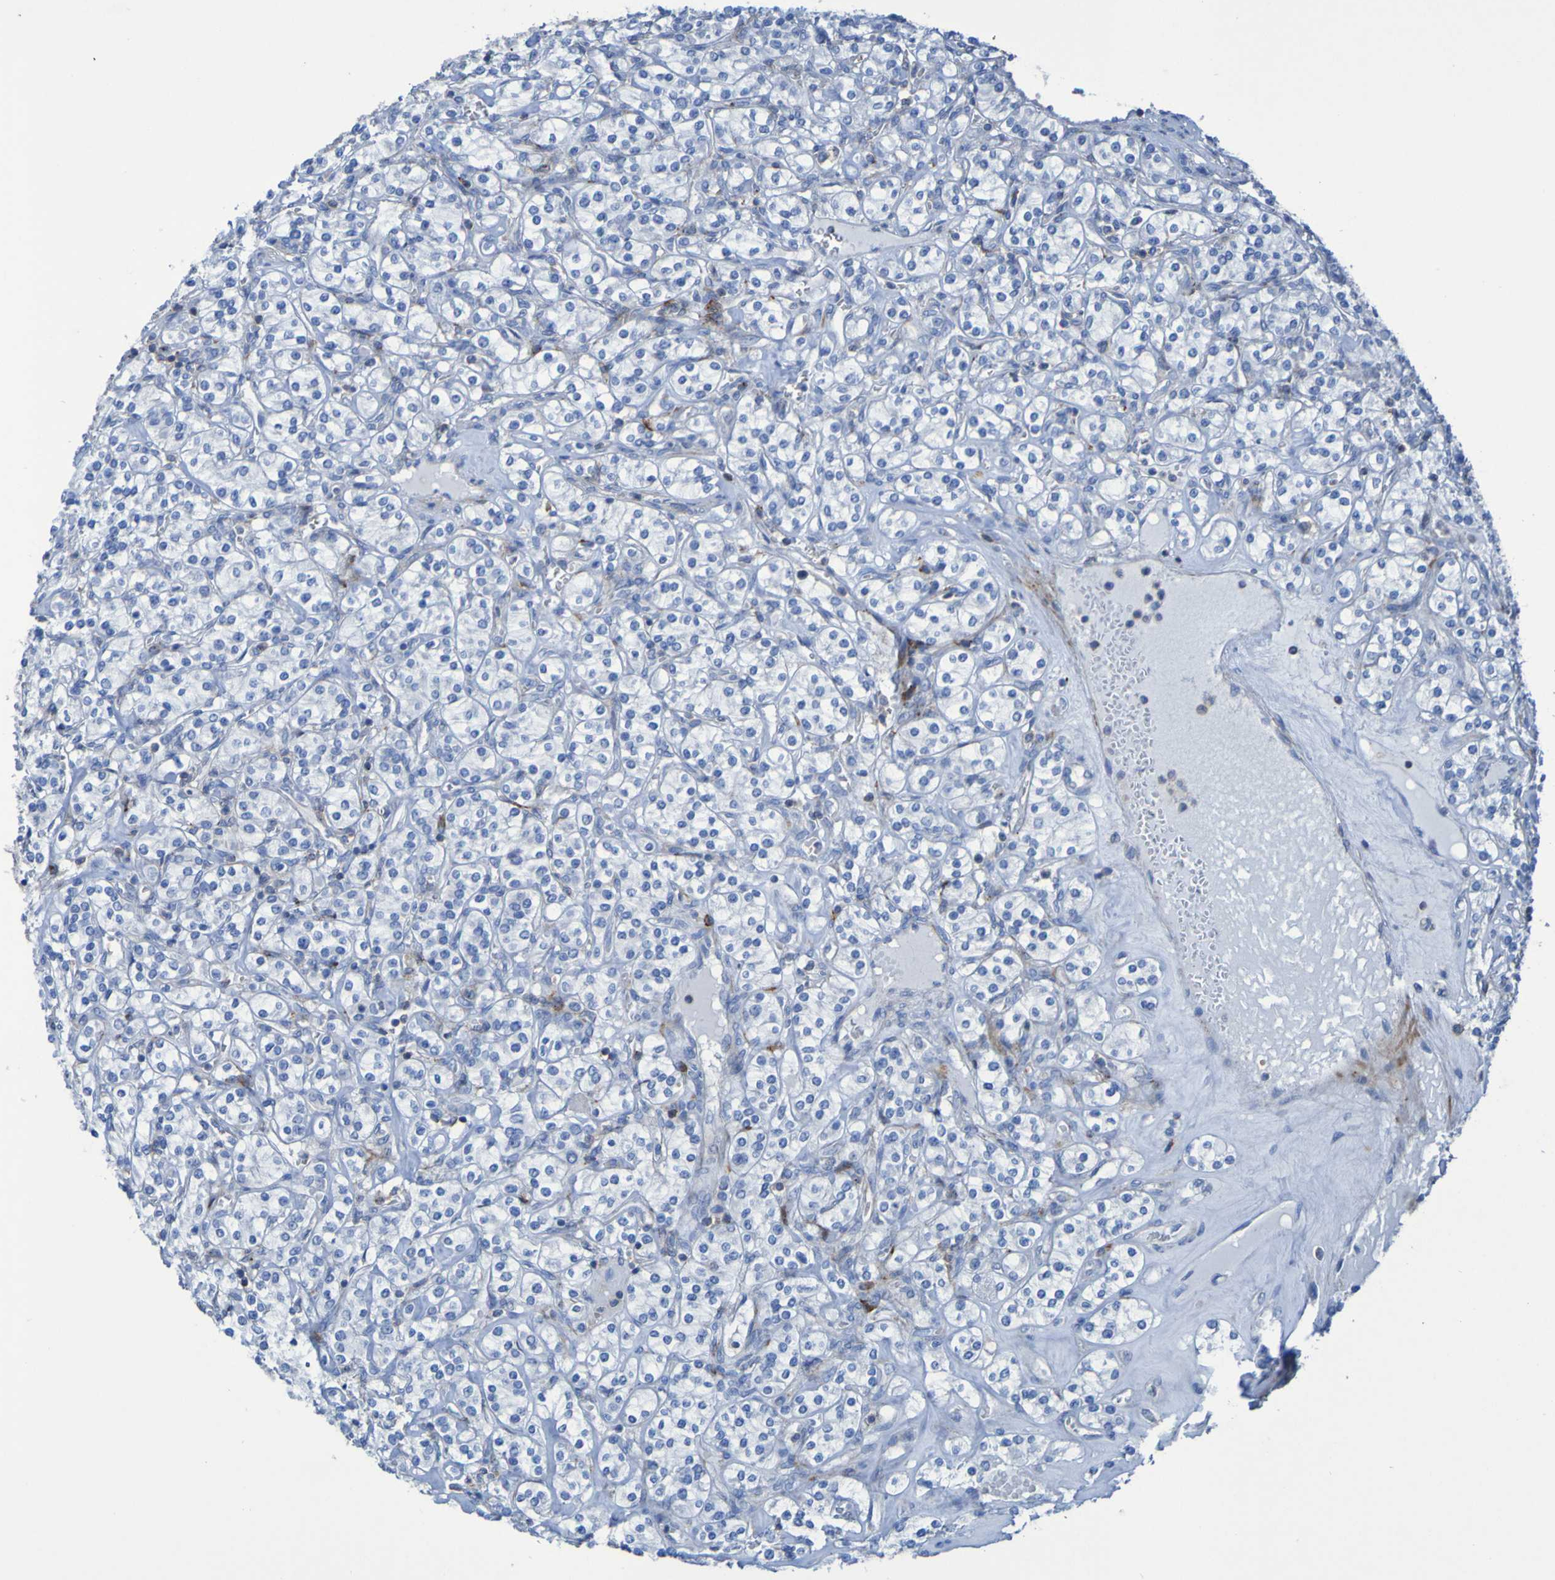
{"staining": {"intensity": "negative", "quantity": "none", "location": "none"}, "tissue": "renal cancer", "cell_type": "Tumor cells", "image_type": "cancer", "snomed": [{"axis": "morphology", "description": "Adenocarcinoma, NOS"}, {"axis": "topography", "description": "Kidney"}], "caption": "Tumor cells are negative for protein expression in human renal cancer (adenocarcinoma).", "gene": "RNF182", "patient": {"sex": "male", "age": 77}}